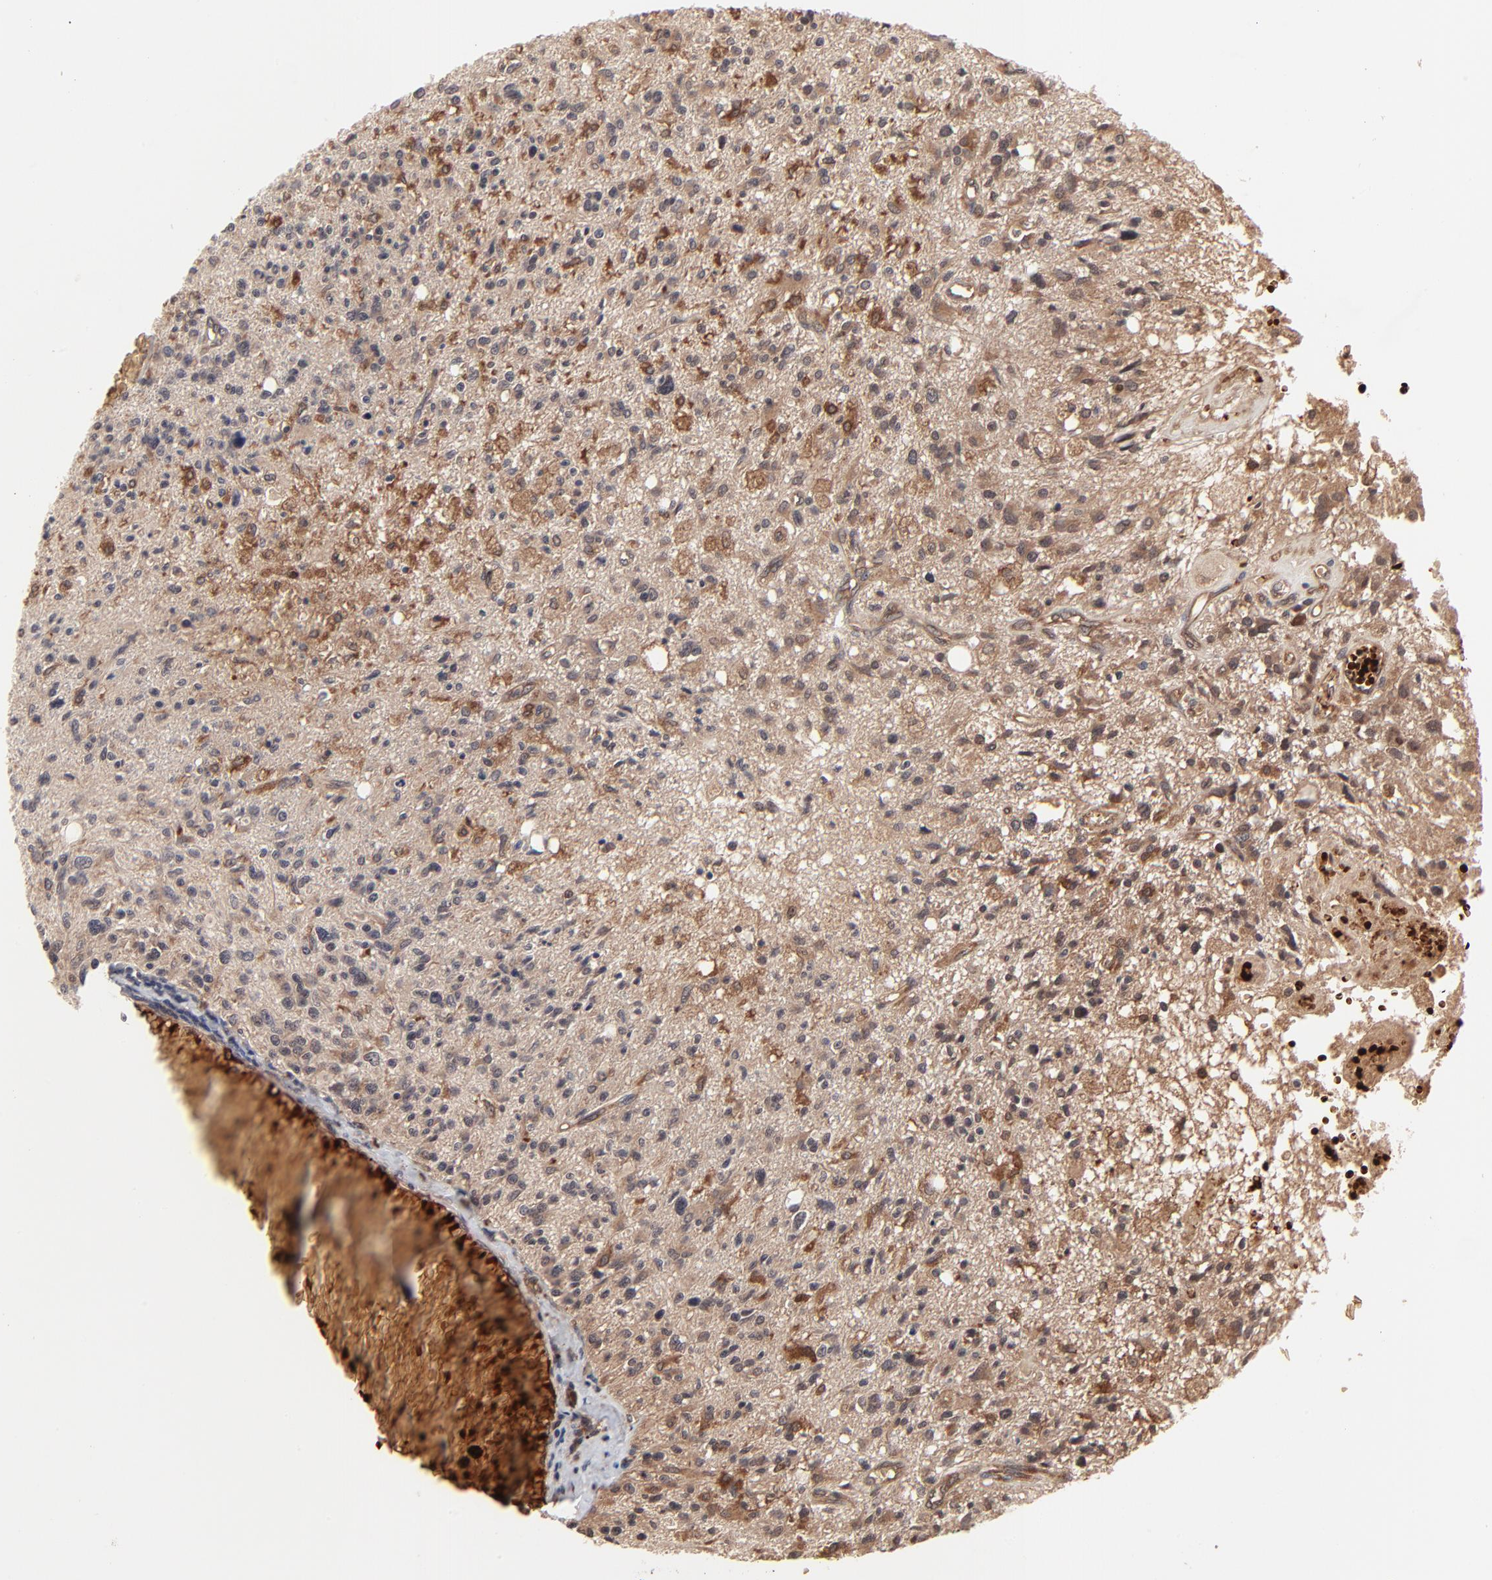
{"staining": {"intensity": "moderate", "quantity": "25%-75%", "location": "cytoplasmic/membranous,nuclear"}, "tissue": "glioma", "cell_type": "Tumor cells", "image_type": "cancer", "snomed": [{"axis": "morphology", "description": "Glioma, malignant, High grade"}, {"axis": "topography", "description": "Cerebral cortex"}], "caption": "High-magnification brightfield microscopy of malignant high-grade glioma stained with DAB (brown) and counterstained with hematoxylin (blue). tumor cells exhibit moderate cytoplasmic/membranous and nuclear positivity is present in approximately25%-75% of cells.", "gene": "CASP10", "patient": {"sex": "male", "age": 76}}